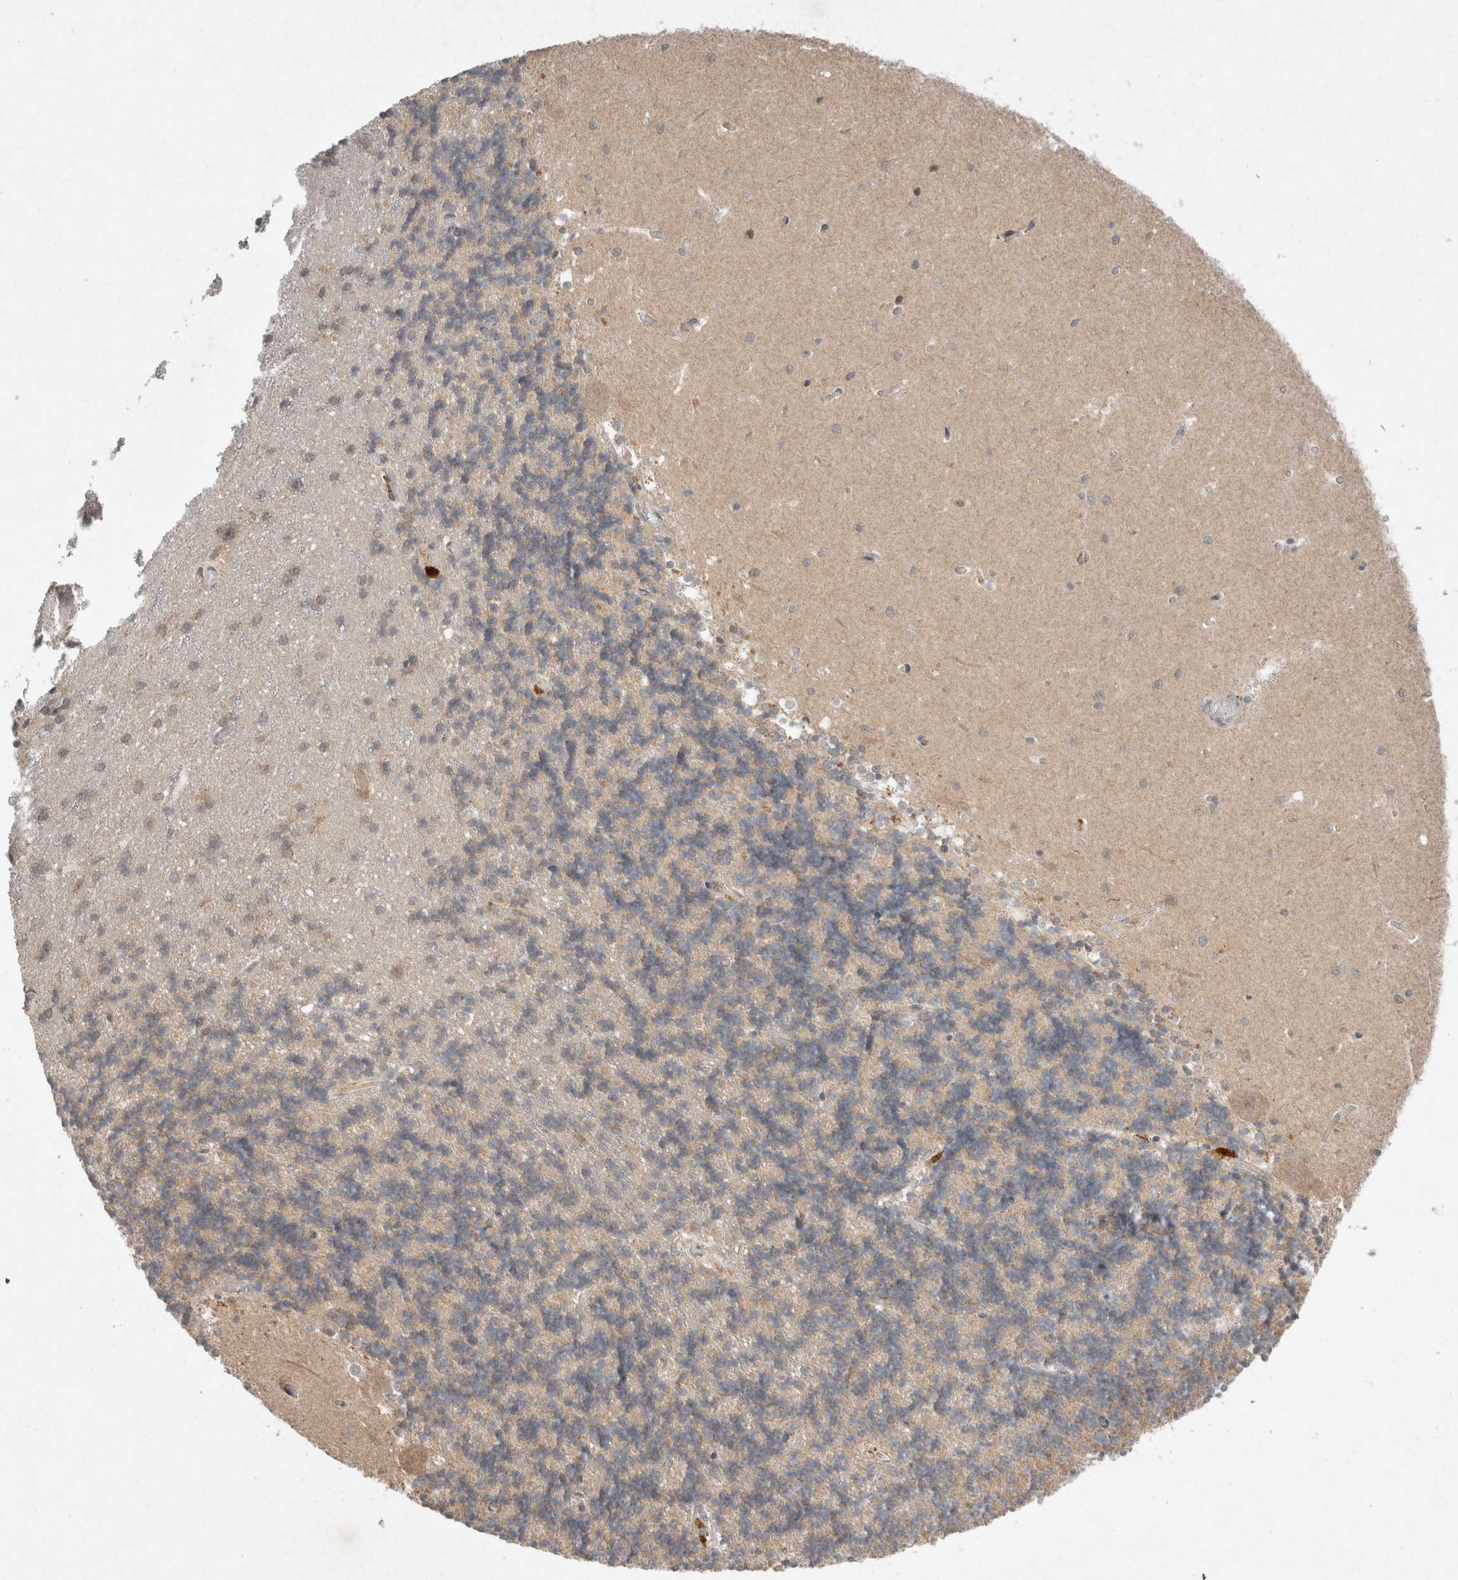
{"staining": {"intensity": "weak", "quantity": "25%-75%", "location": "cytoplasmic/membranous"}, "tissue": "cerebellum", "cell_type": "Cells in granular layer", "image_type": "normal", "snomed": [{"axis": "morphology", "description": "Normal tissue, NOS"}, {"axis": "topography", "description": "Cerebellum"}], "caption": "Immunohistochemical staining of benign human cerebellum shows low levels of weak cytoplasmic/membranous positivity in about 25%-75% of cells in granular layer.", "gene": "LOXL2", "patient": {"sex": "male", "age": 37}}